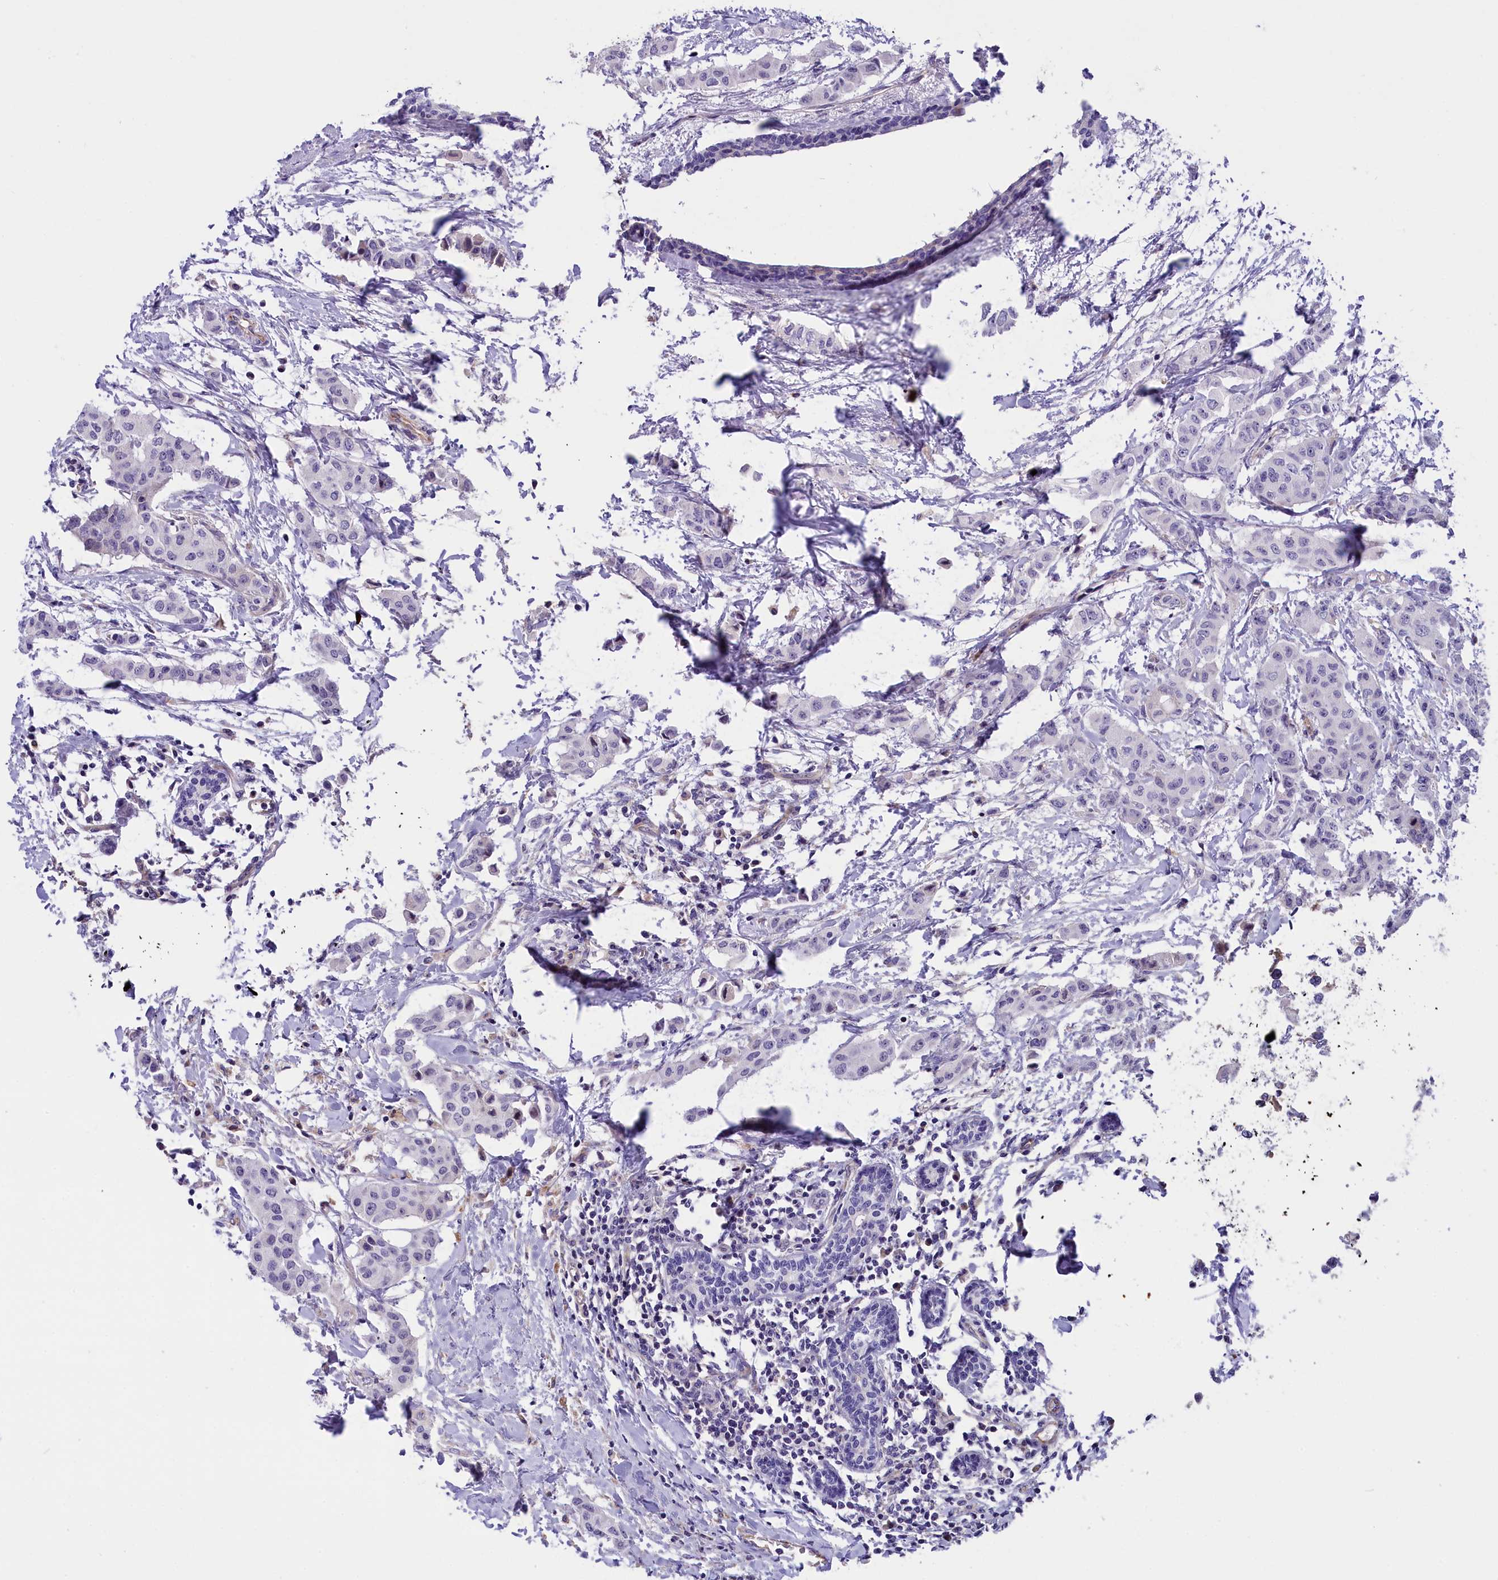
{"staining": {"intensity": "negative", "quantity": "none", "location": "none"}, "tissue": "breast cancer", "cell_type": "Tumor cells", "image_type": "cancer", "snomed": [{"axis": "morphology", "description": "Duct carcinoma"}, {"axis": "topography", "description": "Breast"}], "caption": "Breast cancer (intraductal carcinoma) was stained to show a protein in brown. There is no significant staining in tumor cells.", "gene": "CCDC32", "patient": {"sex": "female", "age": 40}}